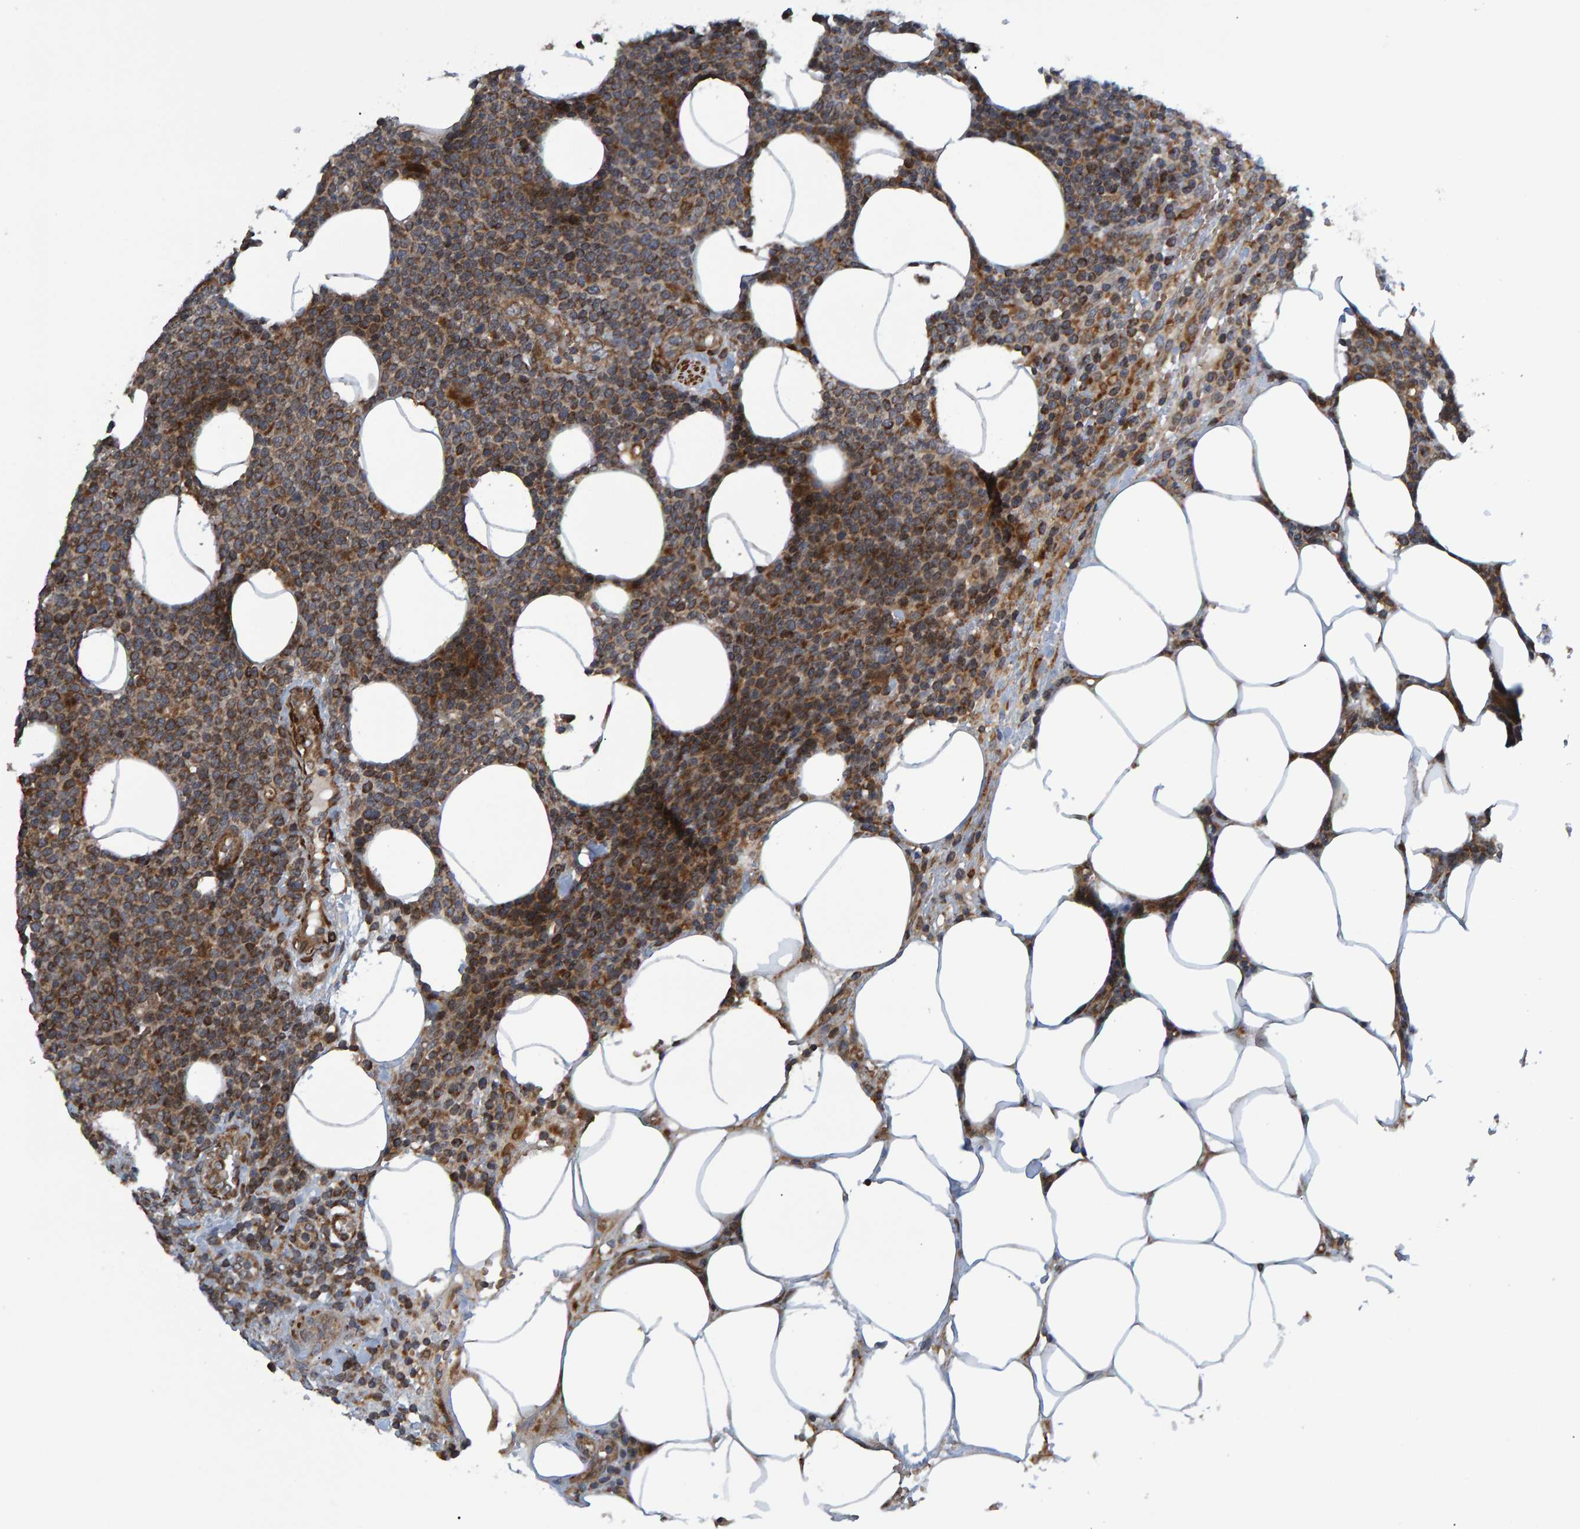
{"staining": {"intensity": "moderate", "quantity": "<25%", "location": "cytoplasmic/membranous"}, "tissue": "lymphoma", "cell_type": "Tumor cells", "image_type": "cancer", "snomed": [{"axis": "morphology", "description": "Malignant lymphoma, non-Hodgkin's type, High grade"}, {"axis": "topography", "description": "Lymph node"}], "caption": "This is an image of immunohistochemistry (IHC) staining of high-grade malignant lymphoma, non-Hodgkin's type, which shows moderate expression in the cytoplasmic/membranous of tumor cells.", "gene": "ATP6V1H", "patient": {"sex": "male", "age": 61}}